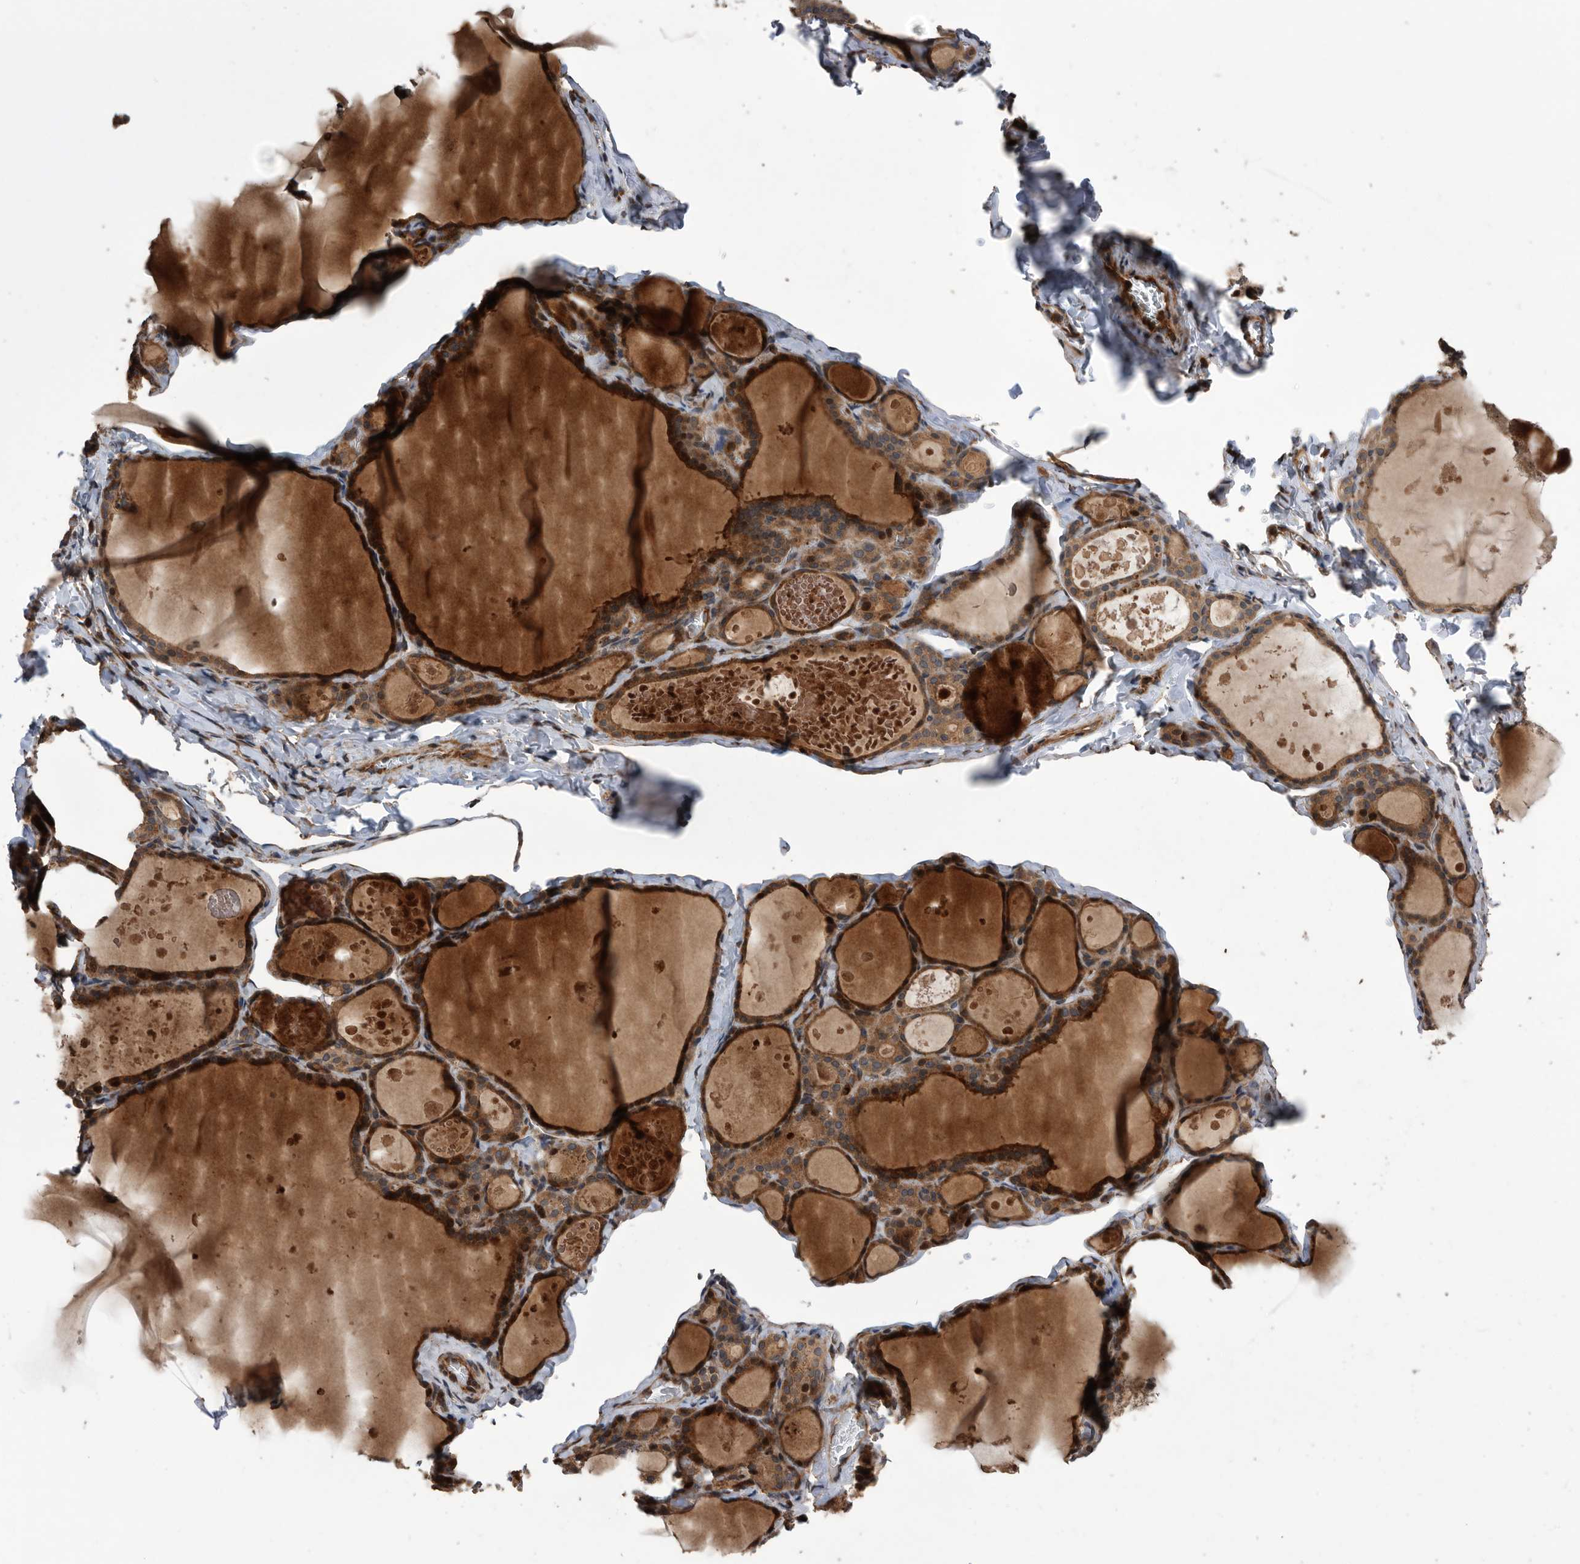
{"staining": {"intensity": "strong", "quantity": ">75%", "location": "cytoplasmic/membranous"}, "tissue": "thyroid gland", "cell_type": "Glandular cells", "image_type": "normal", "snomed": [{"axis": "morphology", "description": "Normal tissue, NOS"}, {"axis": "topography", "description": "Thyroid gland"}], "caption": "Immunohistochemistry (IHC) micrograph of unremarkable thyroid gland: human thyroid gland stained using immunohistochemistry (IHC) exhibits high levels of strong protein expression localized specifically in the cytoplasmic/membranous of glandular cells, appearing as a cytoplasmic/membranous brown color.", "gene": "SERINC2", "patient": {"sex": "male", "age": 56}}